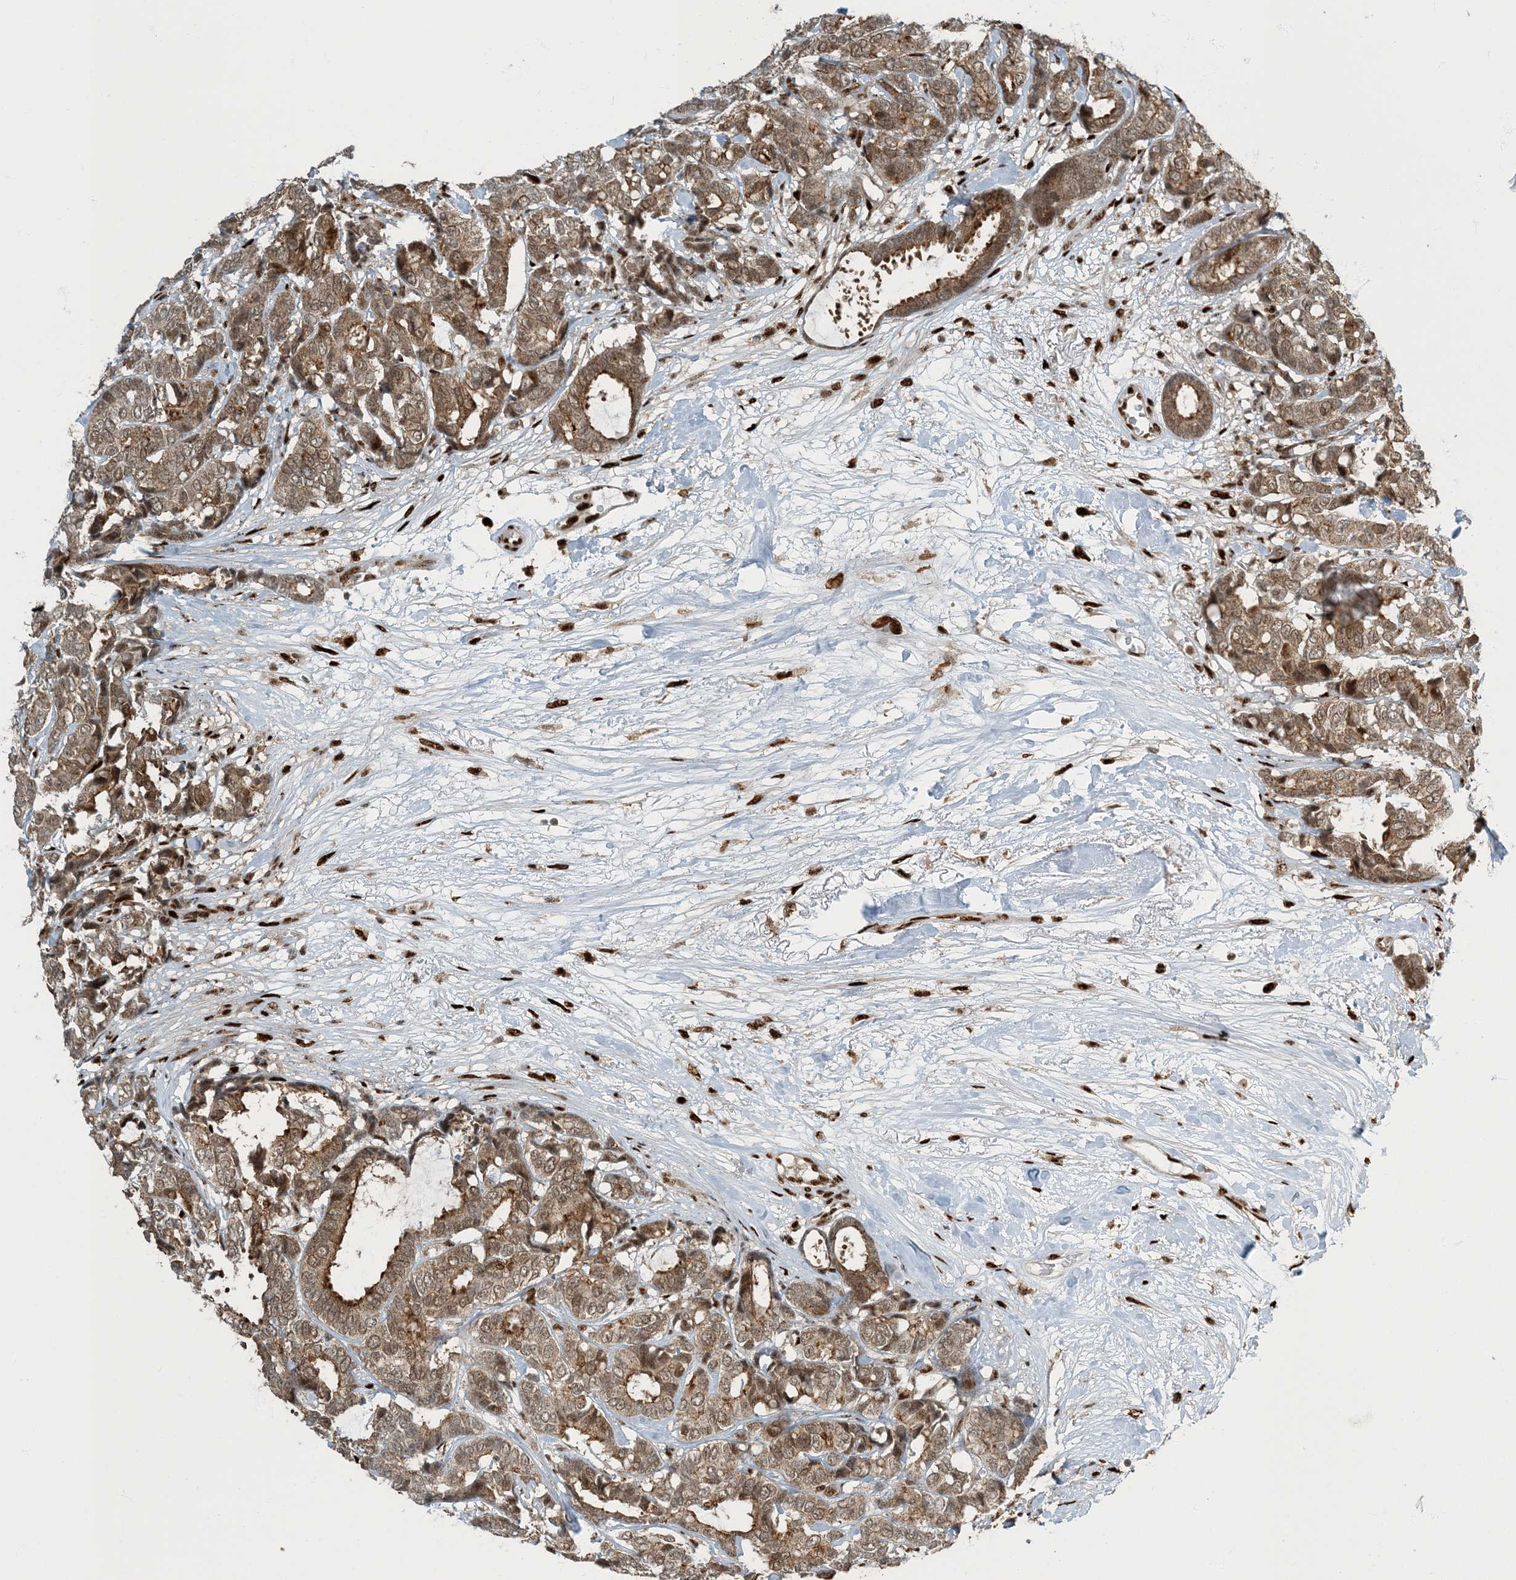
{"staining": {"intensity": "moderate", "quantity": ">75%", "location": "cytoplasmic/membranous,nuclear"}, "tissue": "breast cancer", "cell_type": "Tumor cells", "image_type": "cancer", "snomed": [{"axis": "morphology", "description": "Duct carcinoma"}, {"axis": "topography", "description": "Breast"}], "caption": "Moderate cytoplasmic/membranous and nuclear protein staining is seen in approximately >75% of tumor cells in breast cancer.", "gene": "MBD1", "patient": {"sex": "female", "age": 87}}